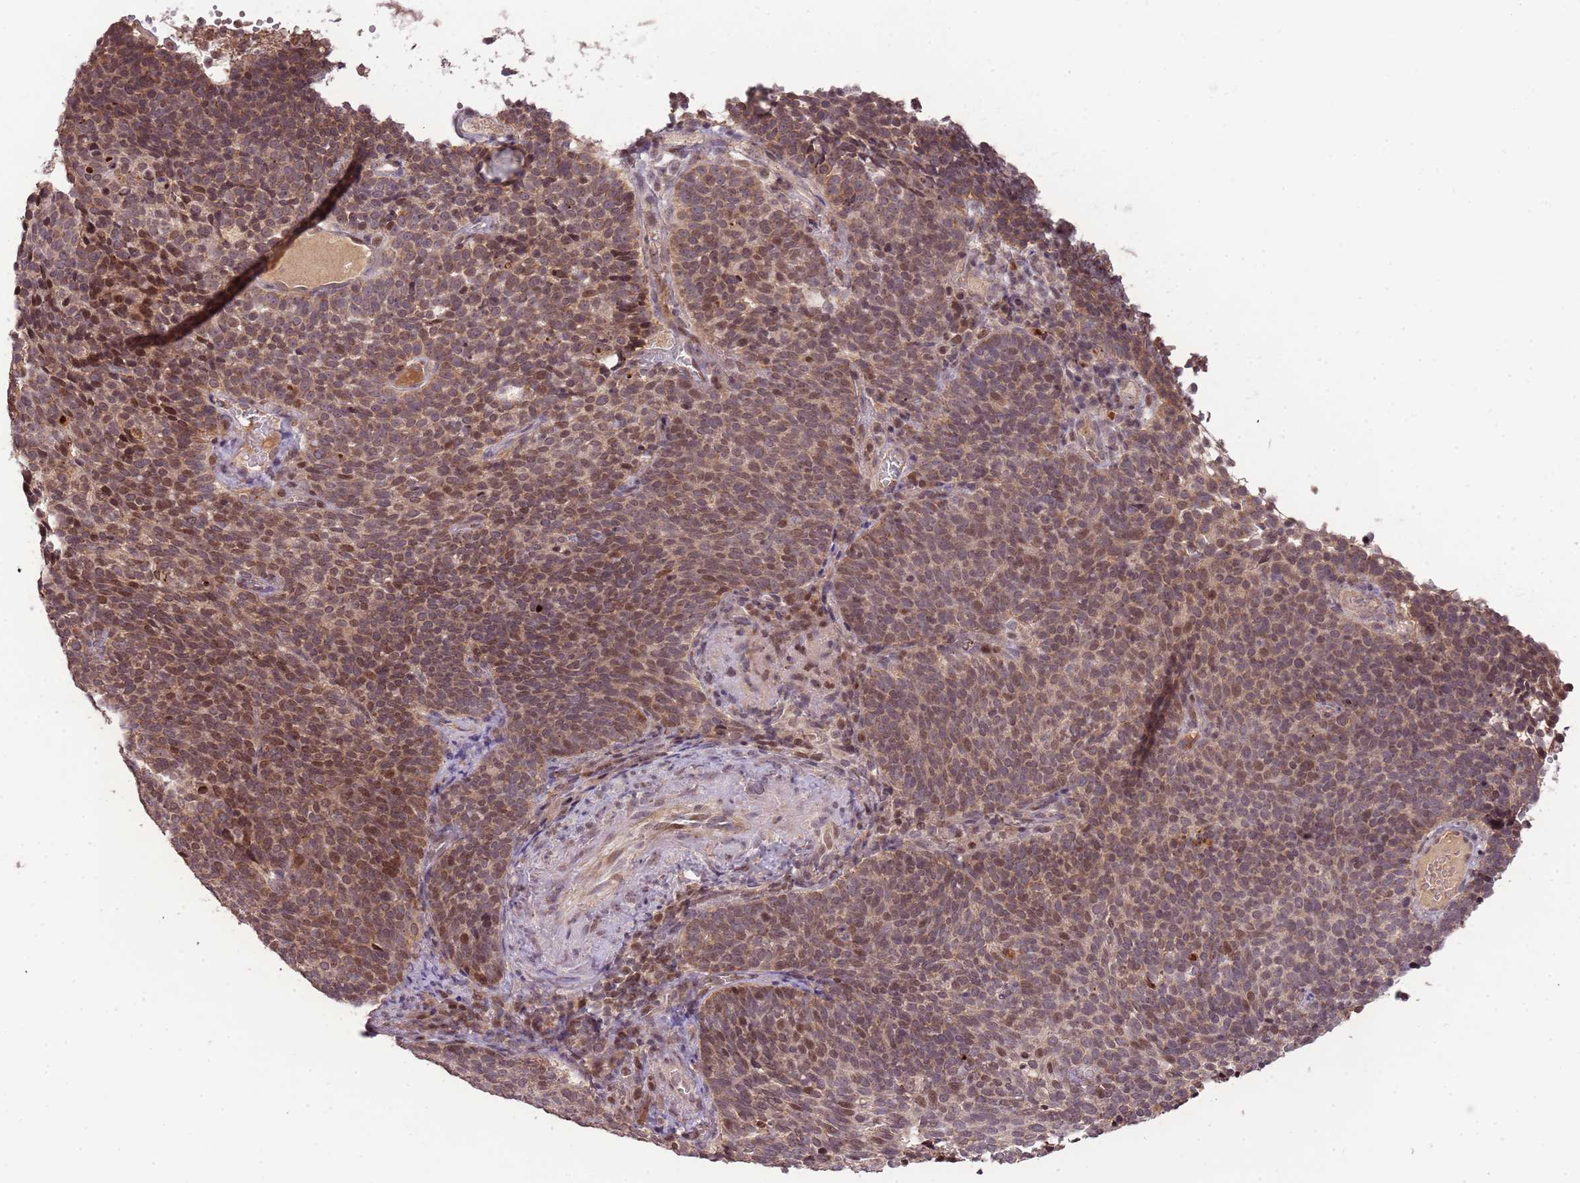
{"staining": {"intensity": "moderate", "quantity": ">75%", "location": "nuclear"}, "tissue": "cervical cancer", "cell_type": "Tumor cells", "image_type": "cancer", "snomed": [{"axis": "morphology", "description": "Normal tissue, NOS"}, {"axis": "morphology", "description": "Squamous cell carcinoma, NOS"}, {"axis": "topography", "description": "Cervix"}], "caption": "Protein positivity by immunohistochemistry reveals moderate nuclear staining in about >75% of tumor cells in squamous cell carcinoma (cervical). (DAB (3,3'-diaminobenzidine) IHC, brown staining for protein, blue staining for nuclei).", "gene": "SAMSN1", "patient": {"sex": "female", "age": 39}}